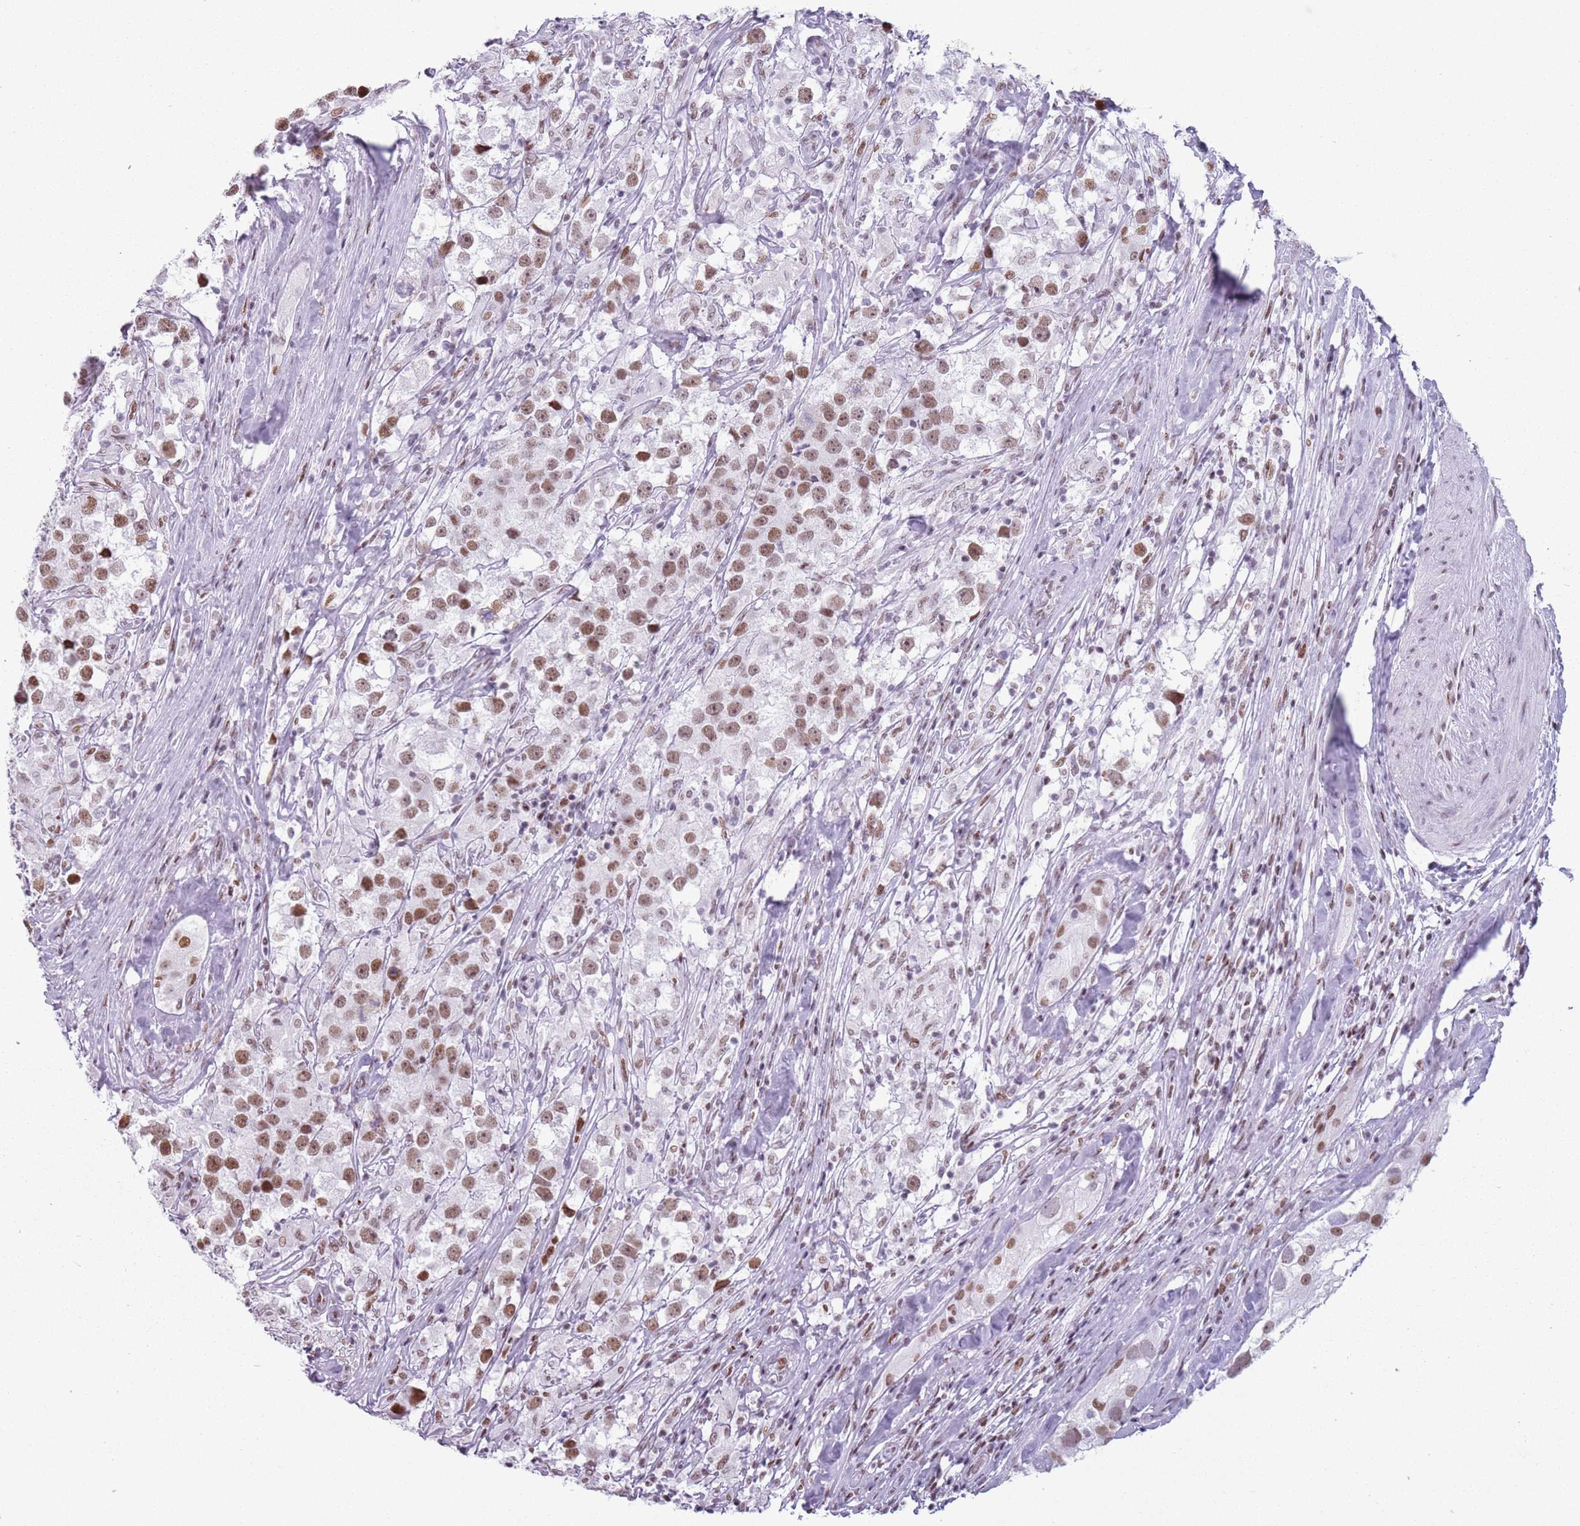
{"staining": {"intensity": "moderate", "quantity": ">75%", "location": "nuclear"}, "tissue": "testis cancer", "cell_type": "Tumor cells", "image_type": "cancer", "snomed": [{"axis": "morphology", "description": "Seminoma, NOS"}, {"axis": "topography", "description": "Testis"}], "caption": "Tumor cells show moderate nuclear positivity in about >75% of cells in seminoma (testis). (Brightfield microscopy of DAB IHC at high magnification).", "gene": "FAM104B", "patient": {"sex": "male", "age": 46}}